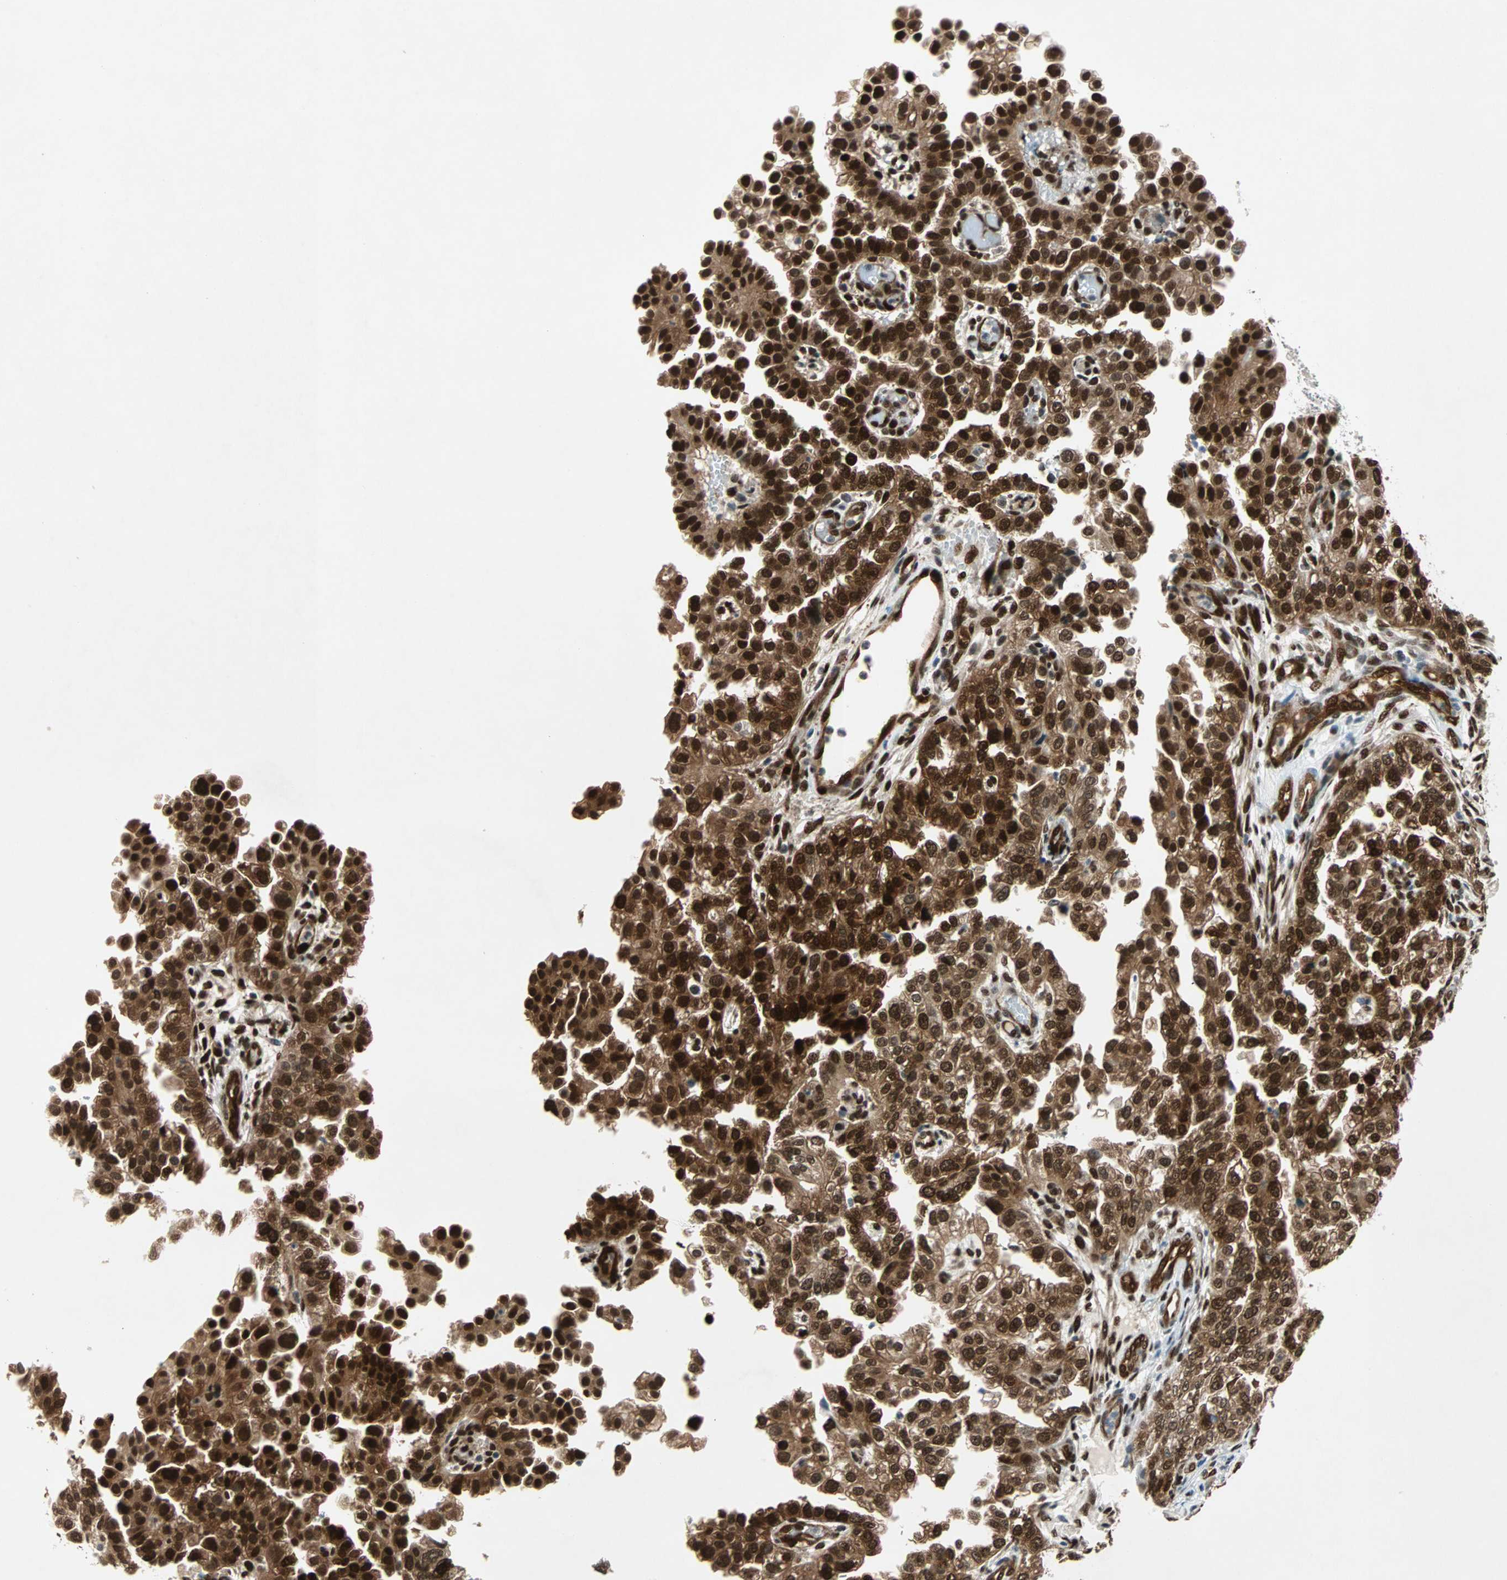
{"staining": {"intensity": "strong", "quantity": ">75%", "location": "cytoplasmic/membranous,nuclear"}, "tissue": "endometrial cancer", "cell_type": "Tumor cells", "image_type": "cancer", "snomed": [{"axis": "morphology", "description": "Adenocarcinoma, NOS"}, {"axis": "topography", "description": "Endometrium"}], "caption": "Endometrial adenocarcinoma tissue shows strong cytoplasmic/membranous and nuclear expression in approximately >75% of tumor cells (DAB (3,3'-diaminobenzidine) = brown stain, brightfield microscopy at high magnification).", "gene": "WWTR1", "patient": {"sex": "female", "age": 85}}